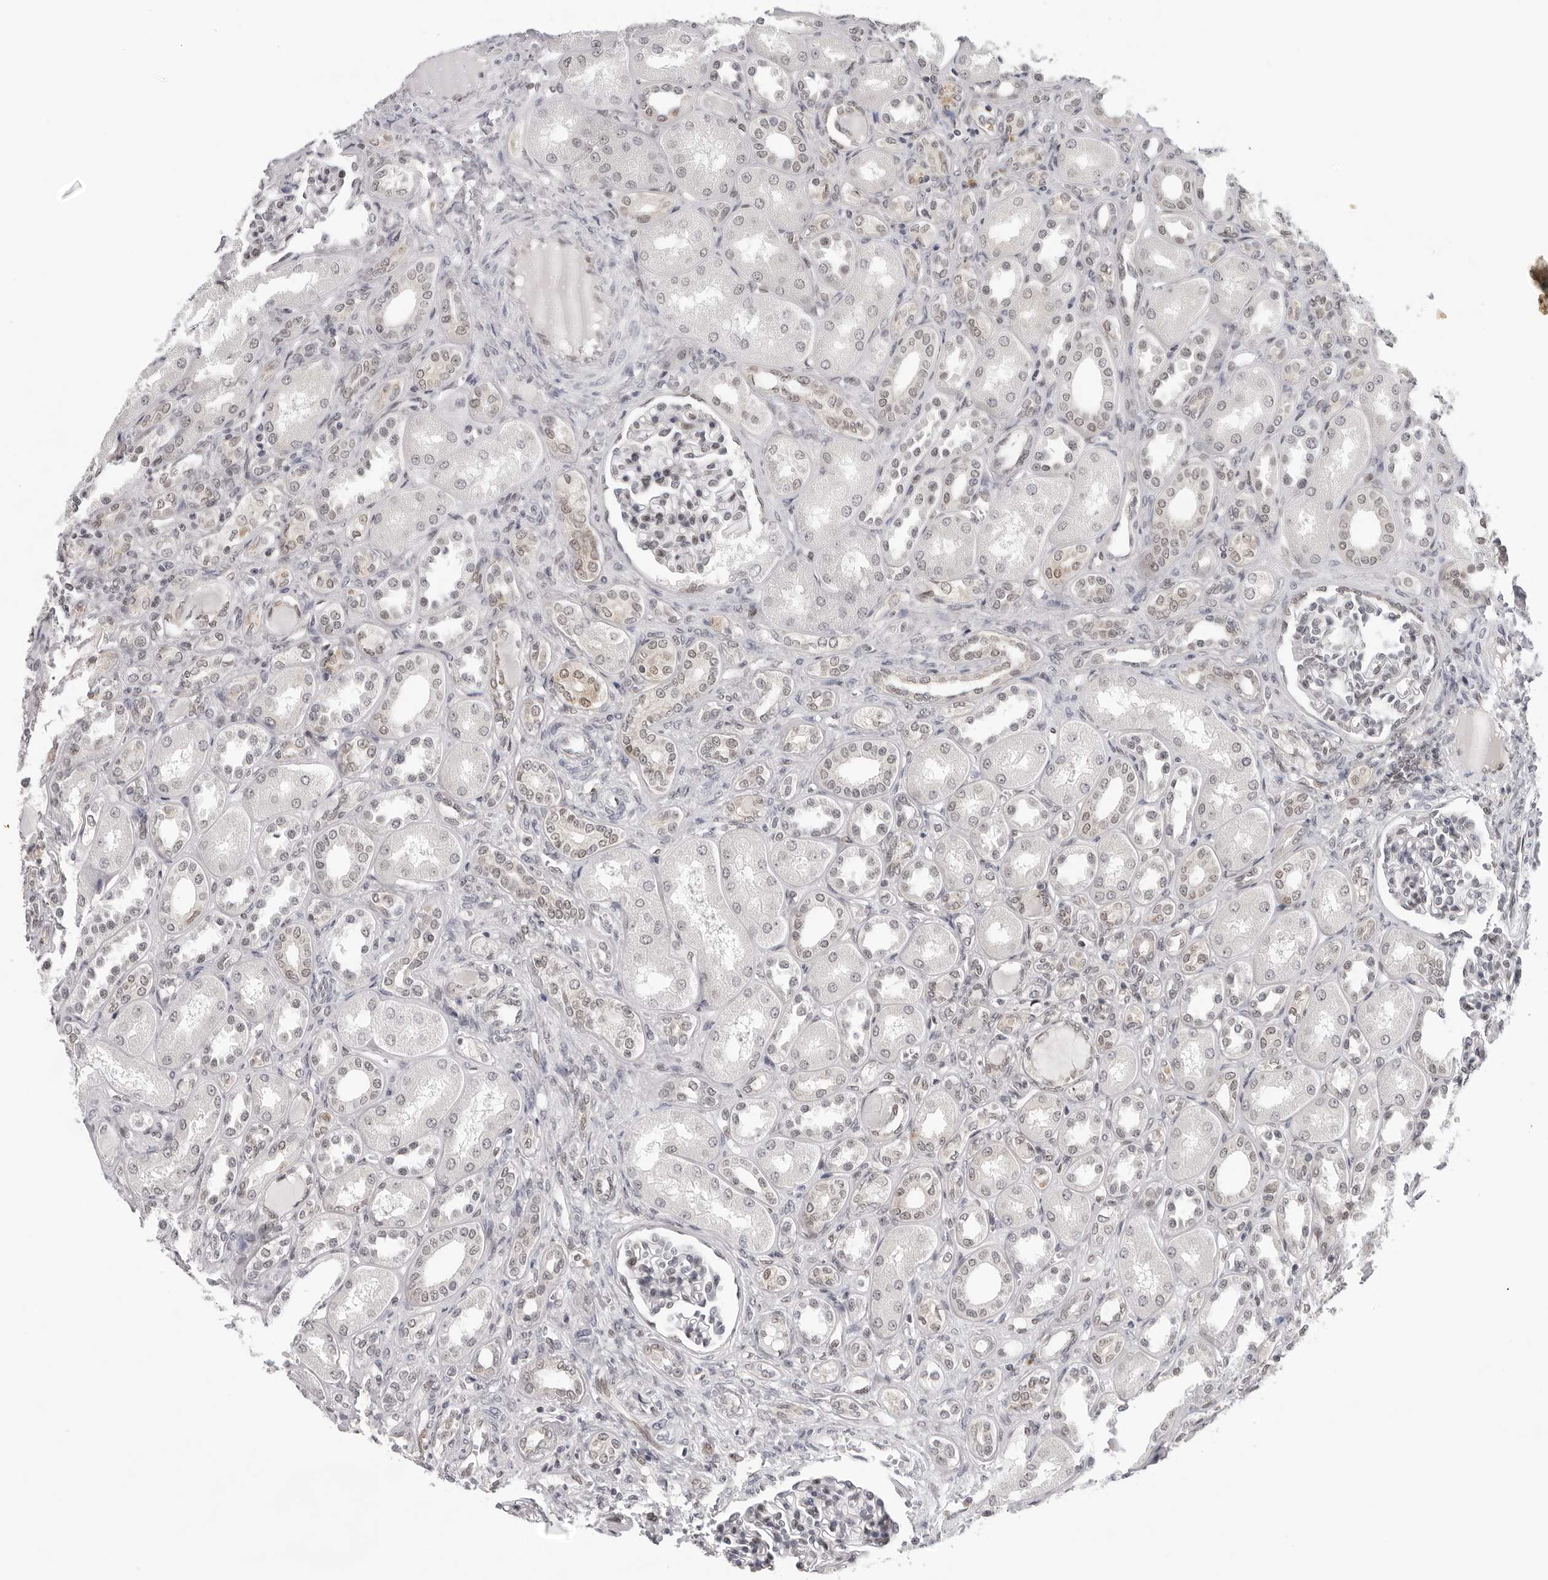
{"staining": {"intensity": "negative", "quantity": "none", "location": "none"}, "tissue": "kidney", "cell_type": "Cells in glomeruli", "image_type": "normal", "snomed": [{"axis": "morphology", "description": "Normal tissue, NOS"}, {"axis": "topography", "description": "Kidney"}], "caption": "There is no significant staining in cells in glomeruli of kidney. (Stains: DAB IHC with hematoxylin counter stain, Microscopy: brightfield microscopy at high magnification).", "gene": "CASP7", "patient": {"sex": "male", "age": 7}}